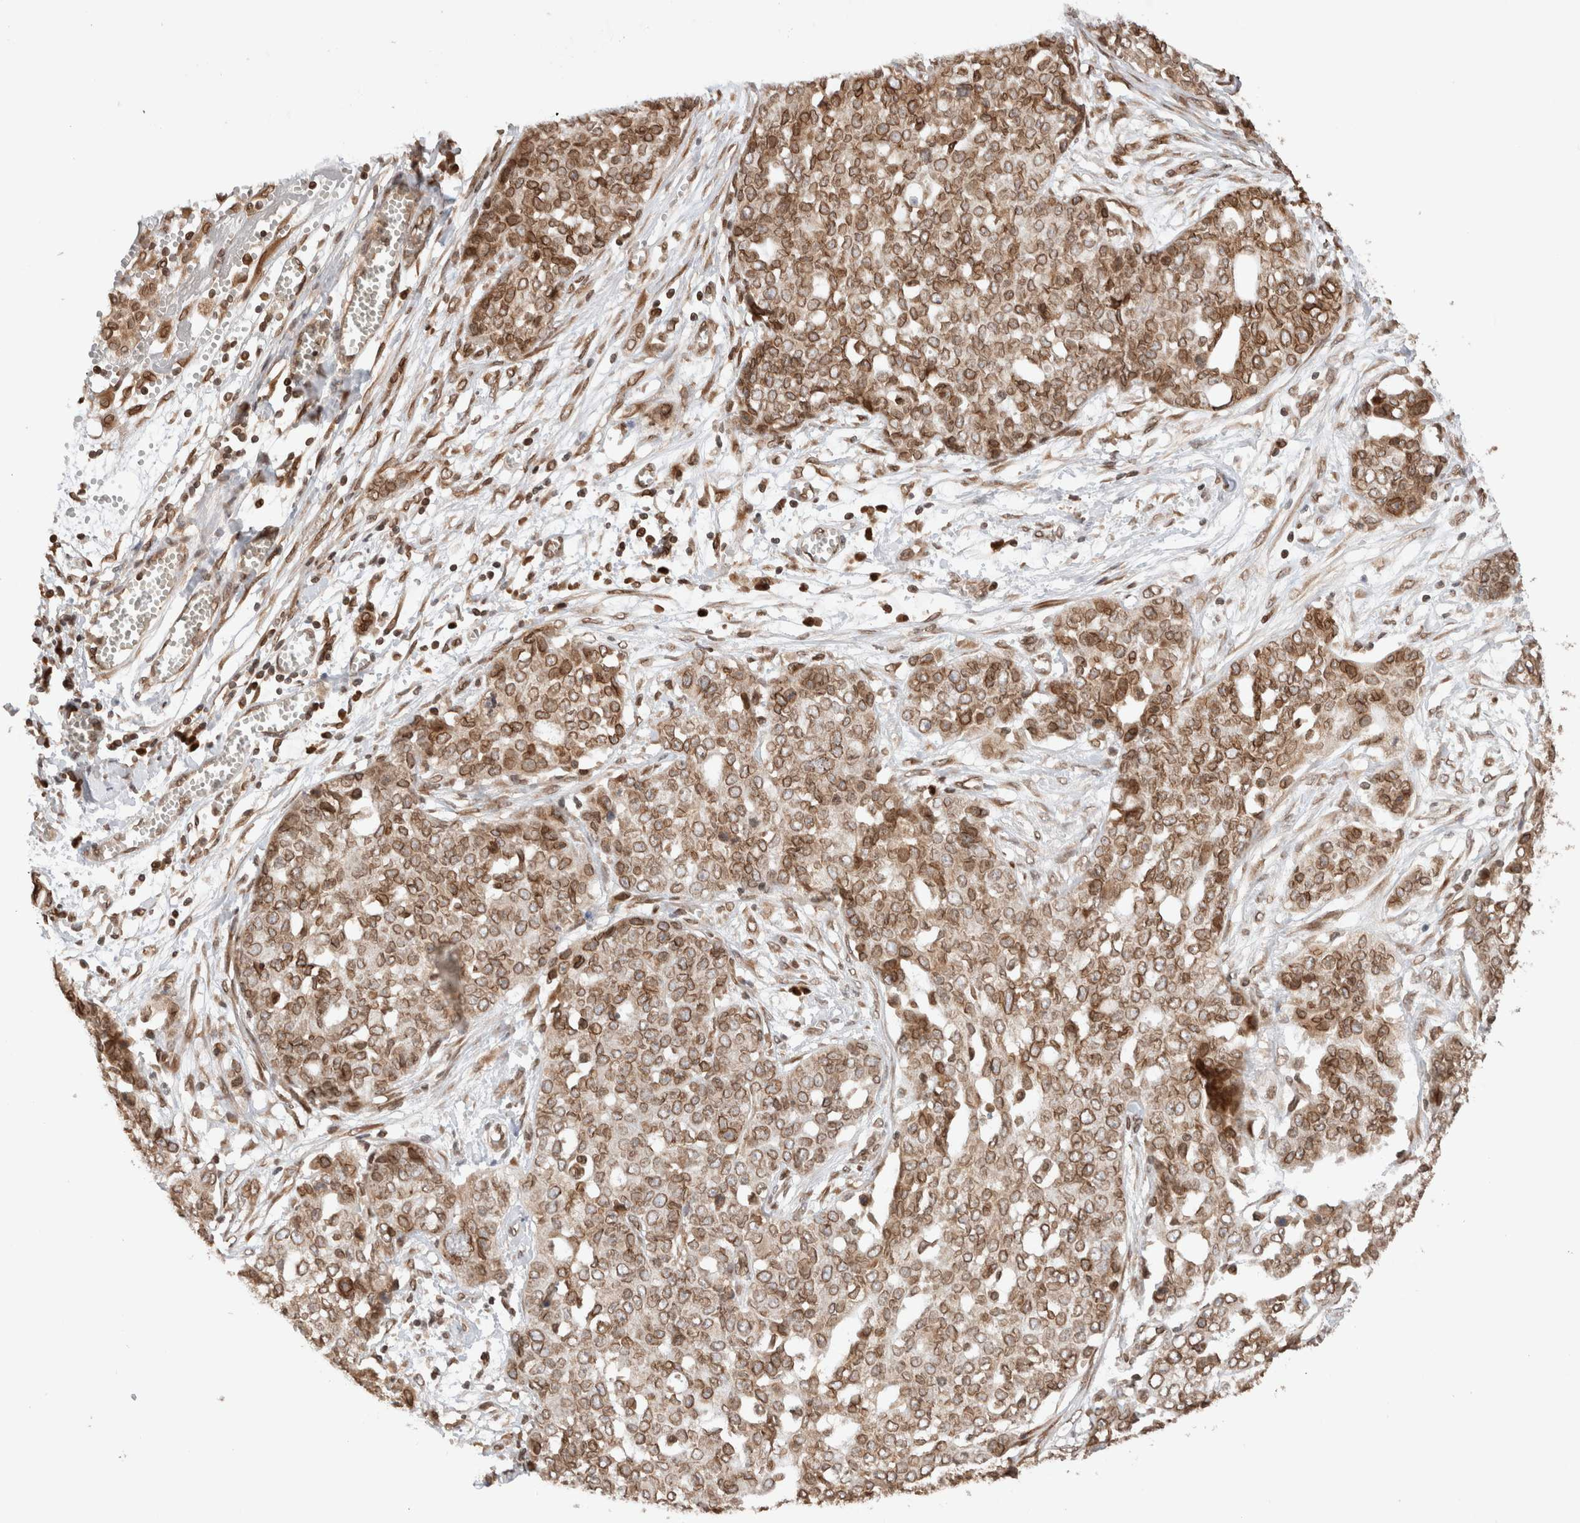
{"staining": {"intensity": "moderate", "quantity": ">75%", "location": "cytoplasmic/membranous,nuclear"}, "tissue": "ovarian cancer", "cell_type": "Tumor cells", "image_type": "cancer", "snomed": [{"axis": "morphology", "description": "Cystadenocarcinoma, serous, NOS"}, {"axis": "topography", "description": "Soft tissue"}, {"axis": "topography", "description": "Ovary"}], "caption": "The immunohistochemical stain shows moderate cytoplasmic/membranous and nuclear expression in tumor cells of ovarian cancer (serous cystadenocarcinoma) tissue. The protein is shown in brown color, while the nuclei are stained blue.", "gene": "TPR", "patient": {"sex": "female", "age": 57}}